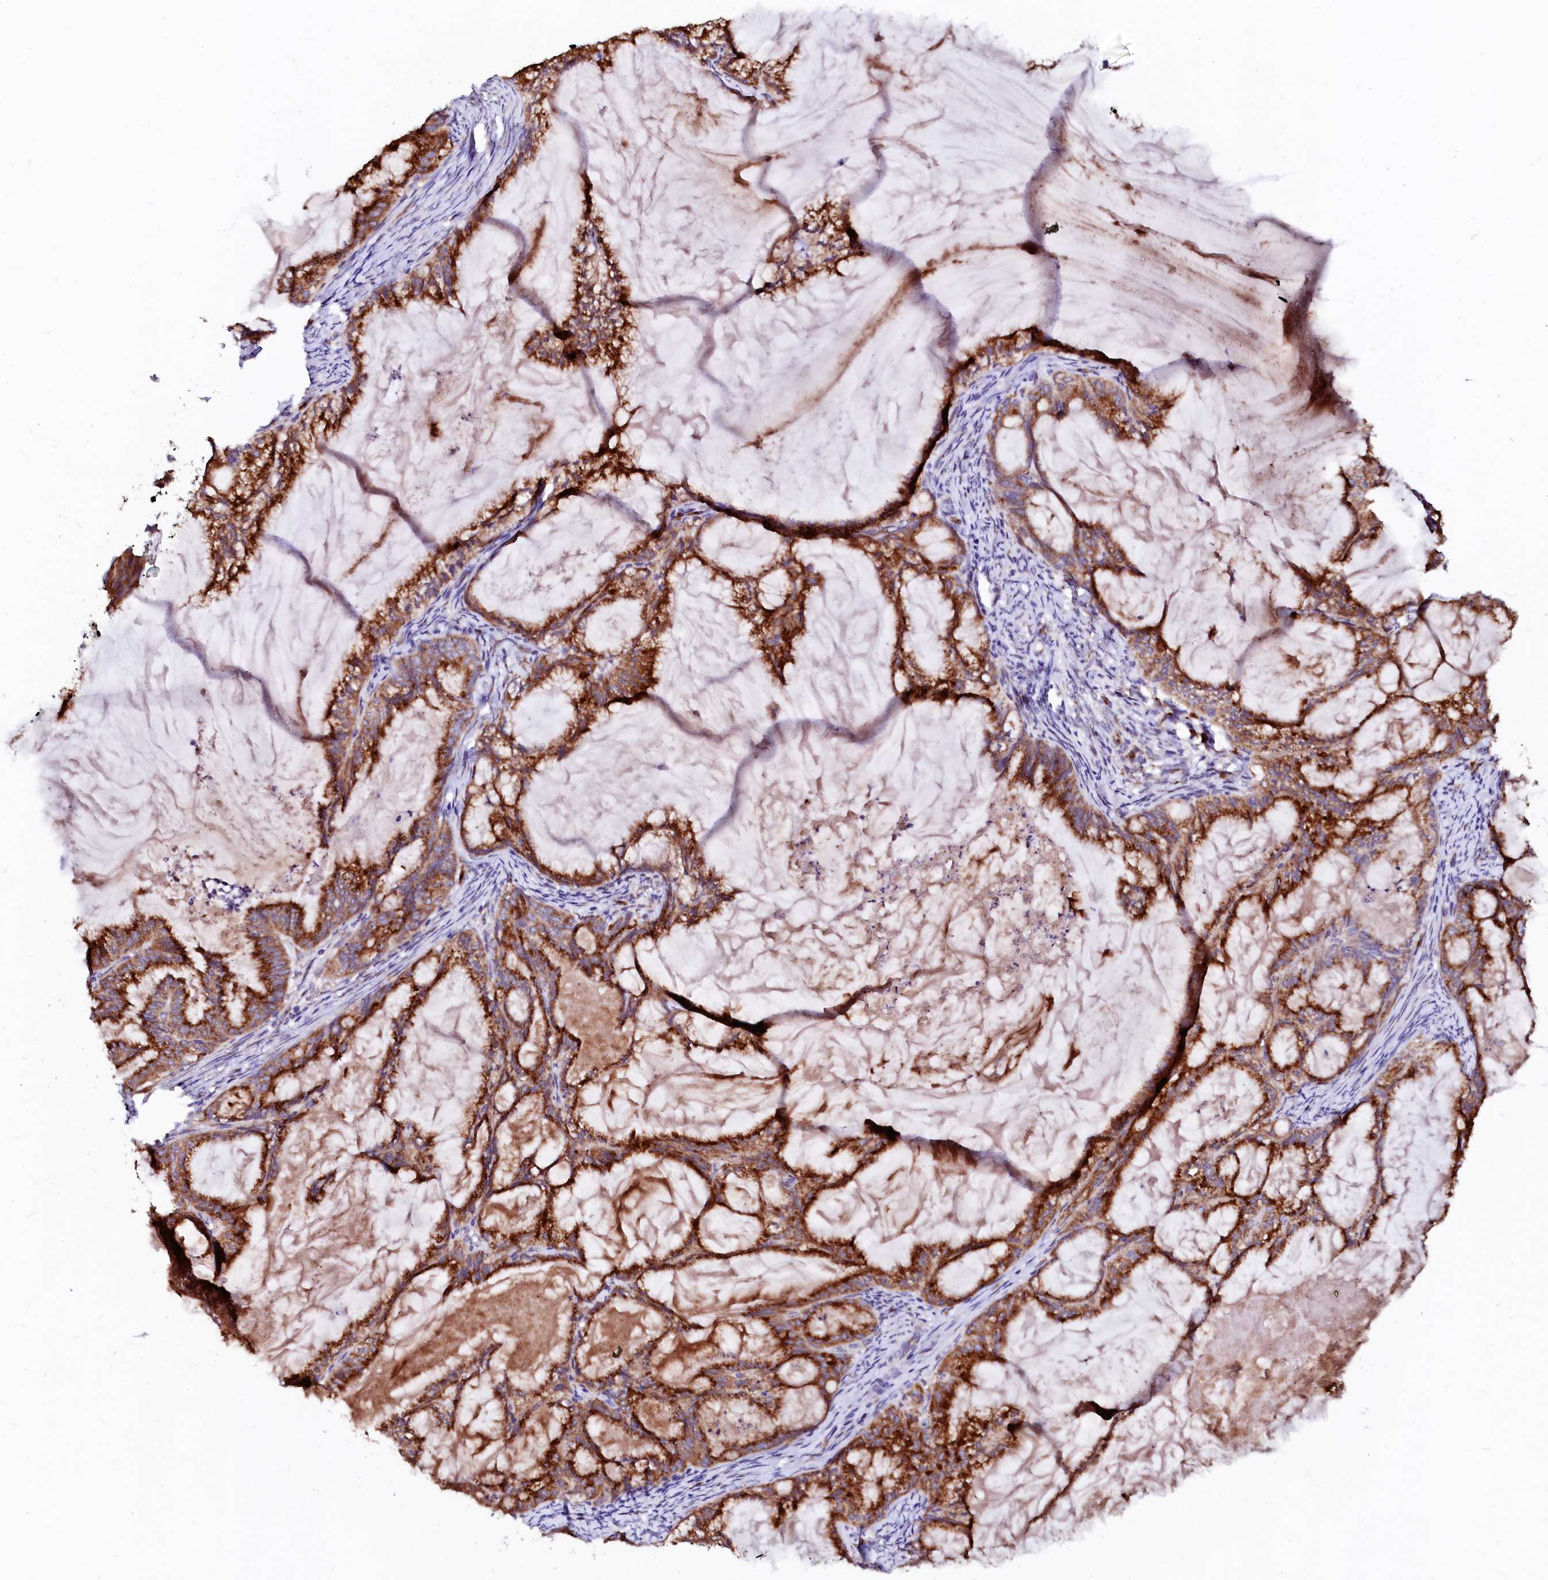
{"staining": {"intensity": "strong", "quantity": ">75%", "location": "cytoplasmic/membranous"}, "tissue": "endometrial cancer", "cell_type": "Tumor cells", "image_type": "cancer", "snomed": [{"axis": "morphology", "description": "Adenocarcinoma, NOS"}, {"axis": "topography", "description": "Endometrium"}], "caption": "Strong cytoplasmic/membranous protein expression is appreciated in about >75% of tumor cells in endometrial cancer (adenocarcinoma).", "gene": "LMAN1", "patient": {"sex": "female", "age": 86}}